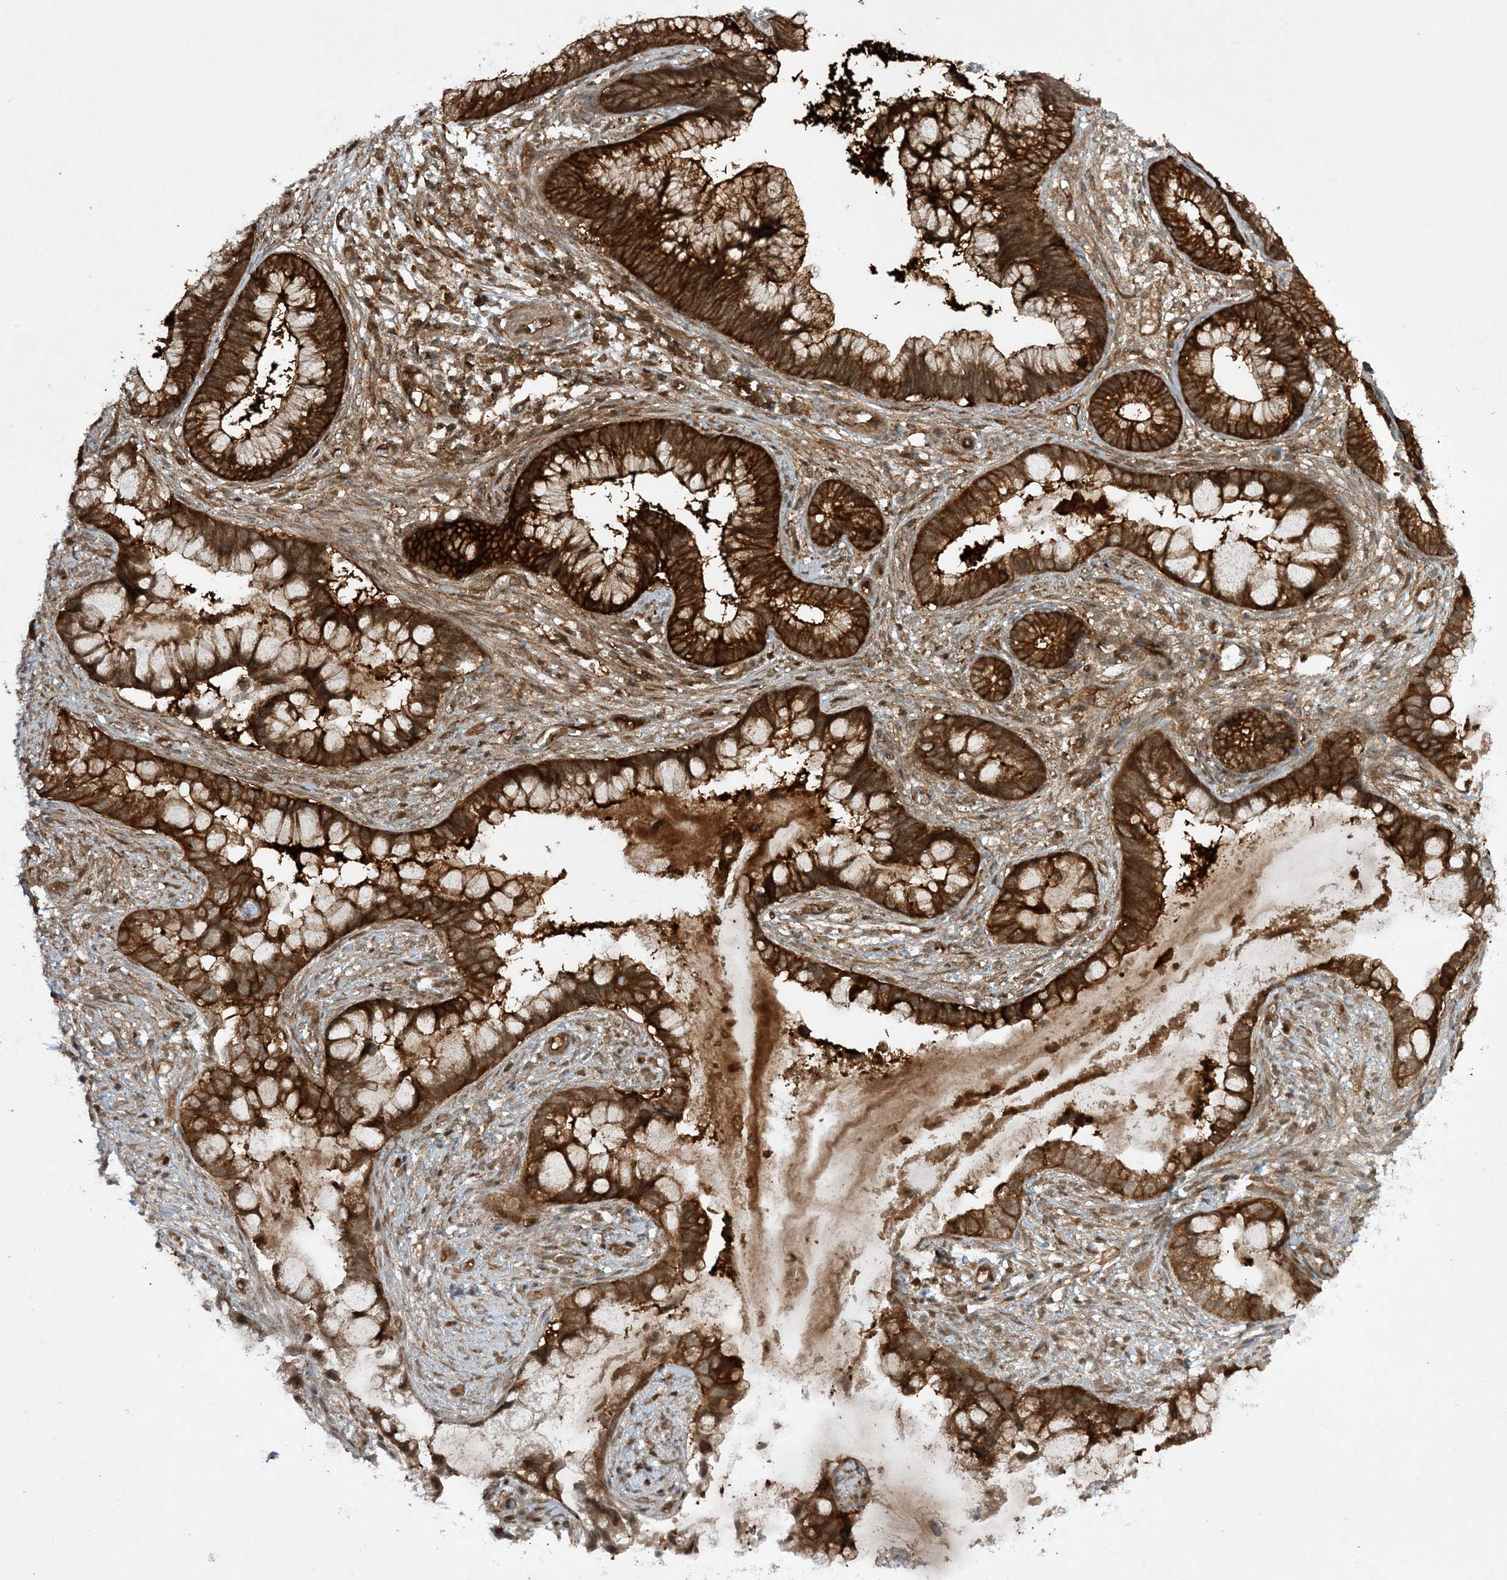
{"staining": {"intensity": "strong", "quantity": ">75%", "location": "cytoplasmic/membranous"}, "tissue": "cervical cancer", "cell_type": "Tumor cells", "image_type": "cancer", "snomed": [{"axis": "morphology", "description": "Adenocarcinoma, NOS"}, {"axis": "topography", "description": "Cervix"}], "caption": "Cervical cancer (adenocarcinoma) stained for a protein reveals strong cytoplasmic/membranous positivity in tumor cells.", "gene": "CERT1", "patient": {"sex": "female", "age": 44}}